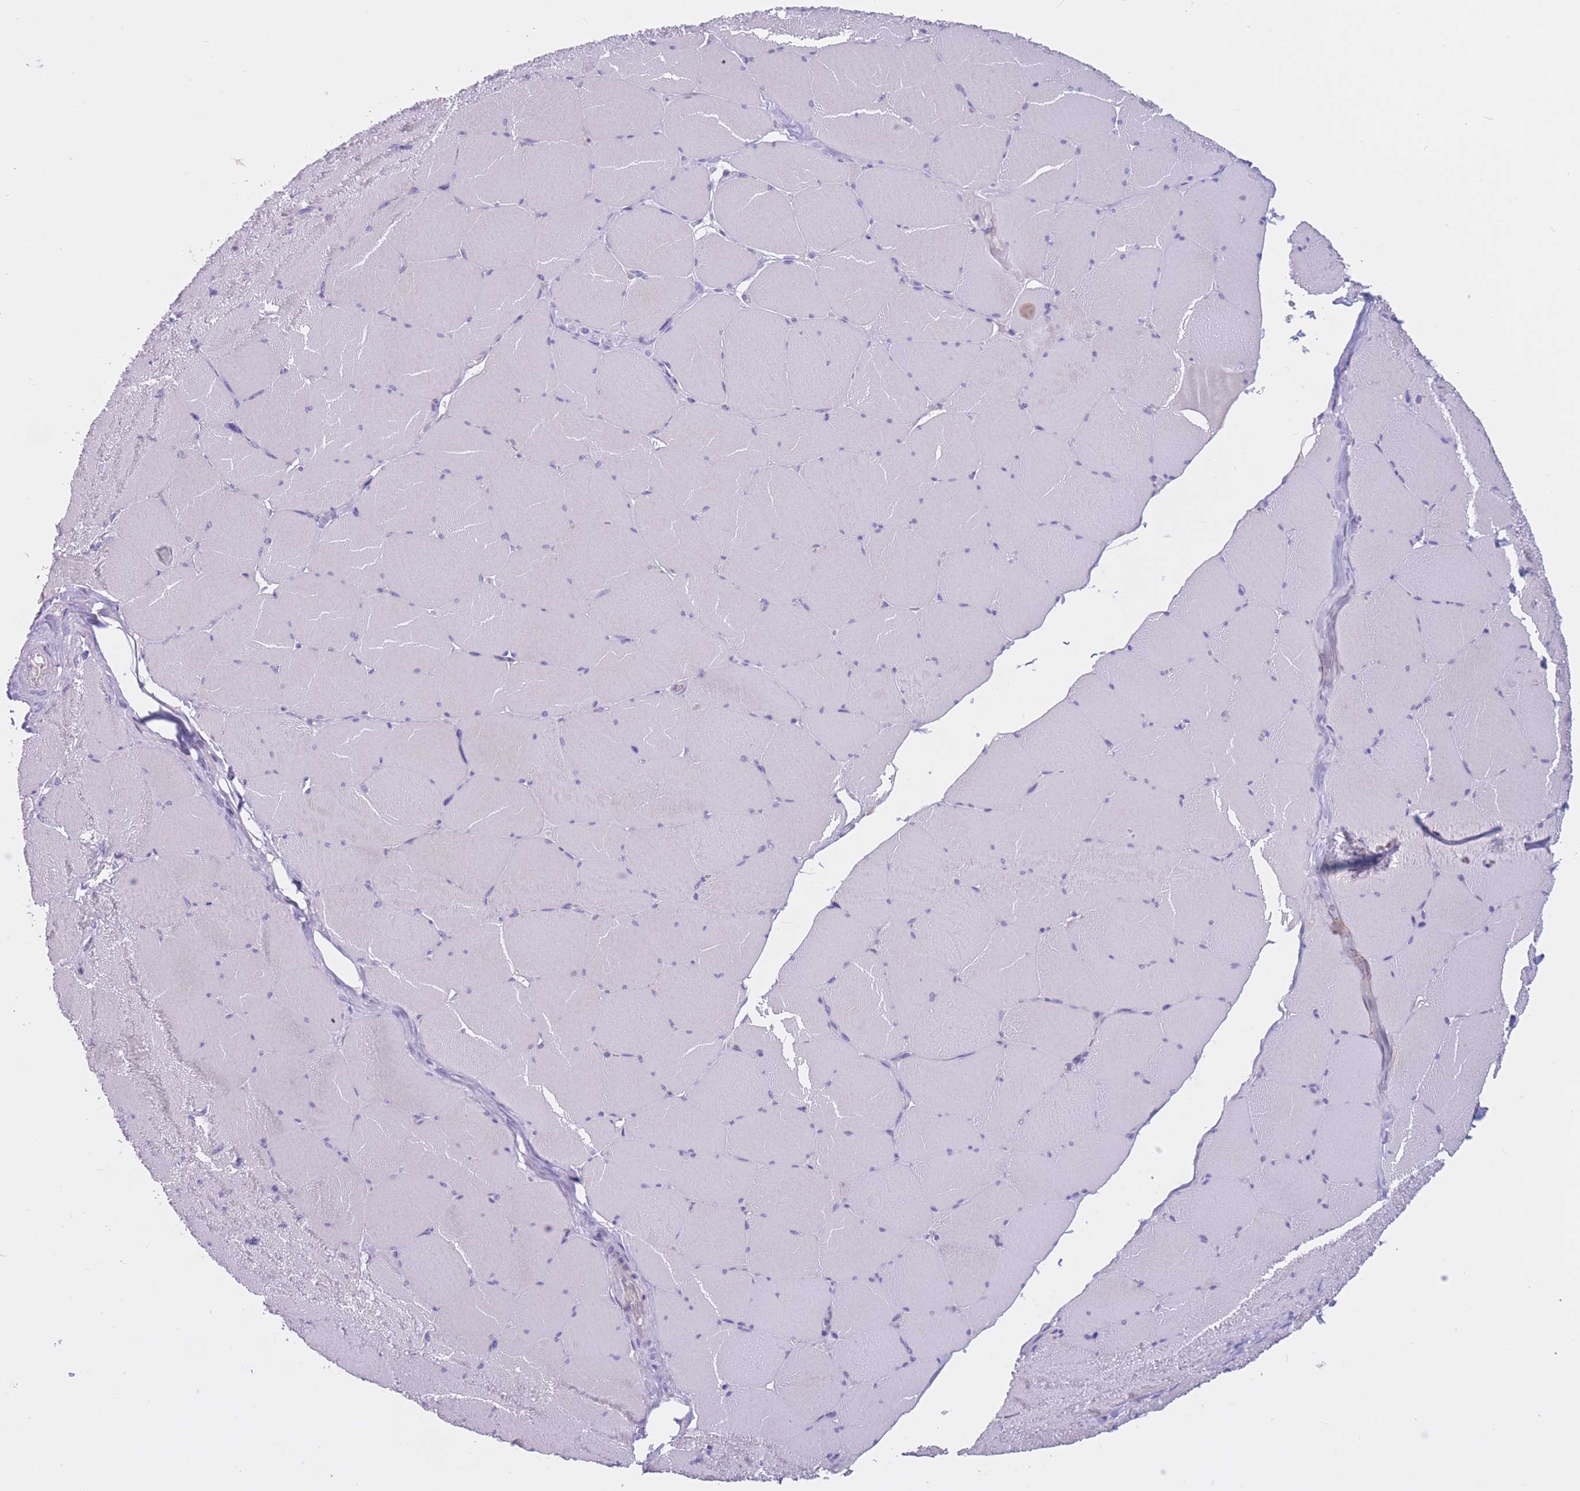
{"staining": {"intensity": "weak", "quantity": "<25%", "location": "cytoplasmic/membranous"}, "tissue": "skeletal muscle", "cell_type": "Myocytes", "image_type": "normal", "snomed": [{"axis": "morphology", "description": "Normal tissue, NOS"}, {"axis": "topography", "description": "Skeletal muscle"}, {"axis": "topography", "description": "Head-Neck"}], "caption": "The image exhibits no staining of myocytes in unremarkable skeletal muscle. (Stains: DAB (3,3'-diaminobenzidine) IHC with hematoxylin counter stain, Microscopy: brightfield microscopy at high magnification).", "gene": "BOP1", "patient": {"sex": "male", "age": 66}}